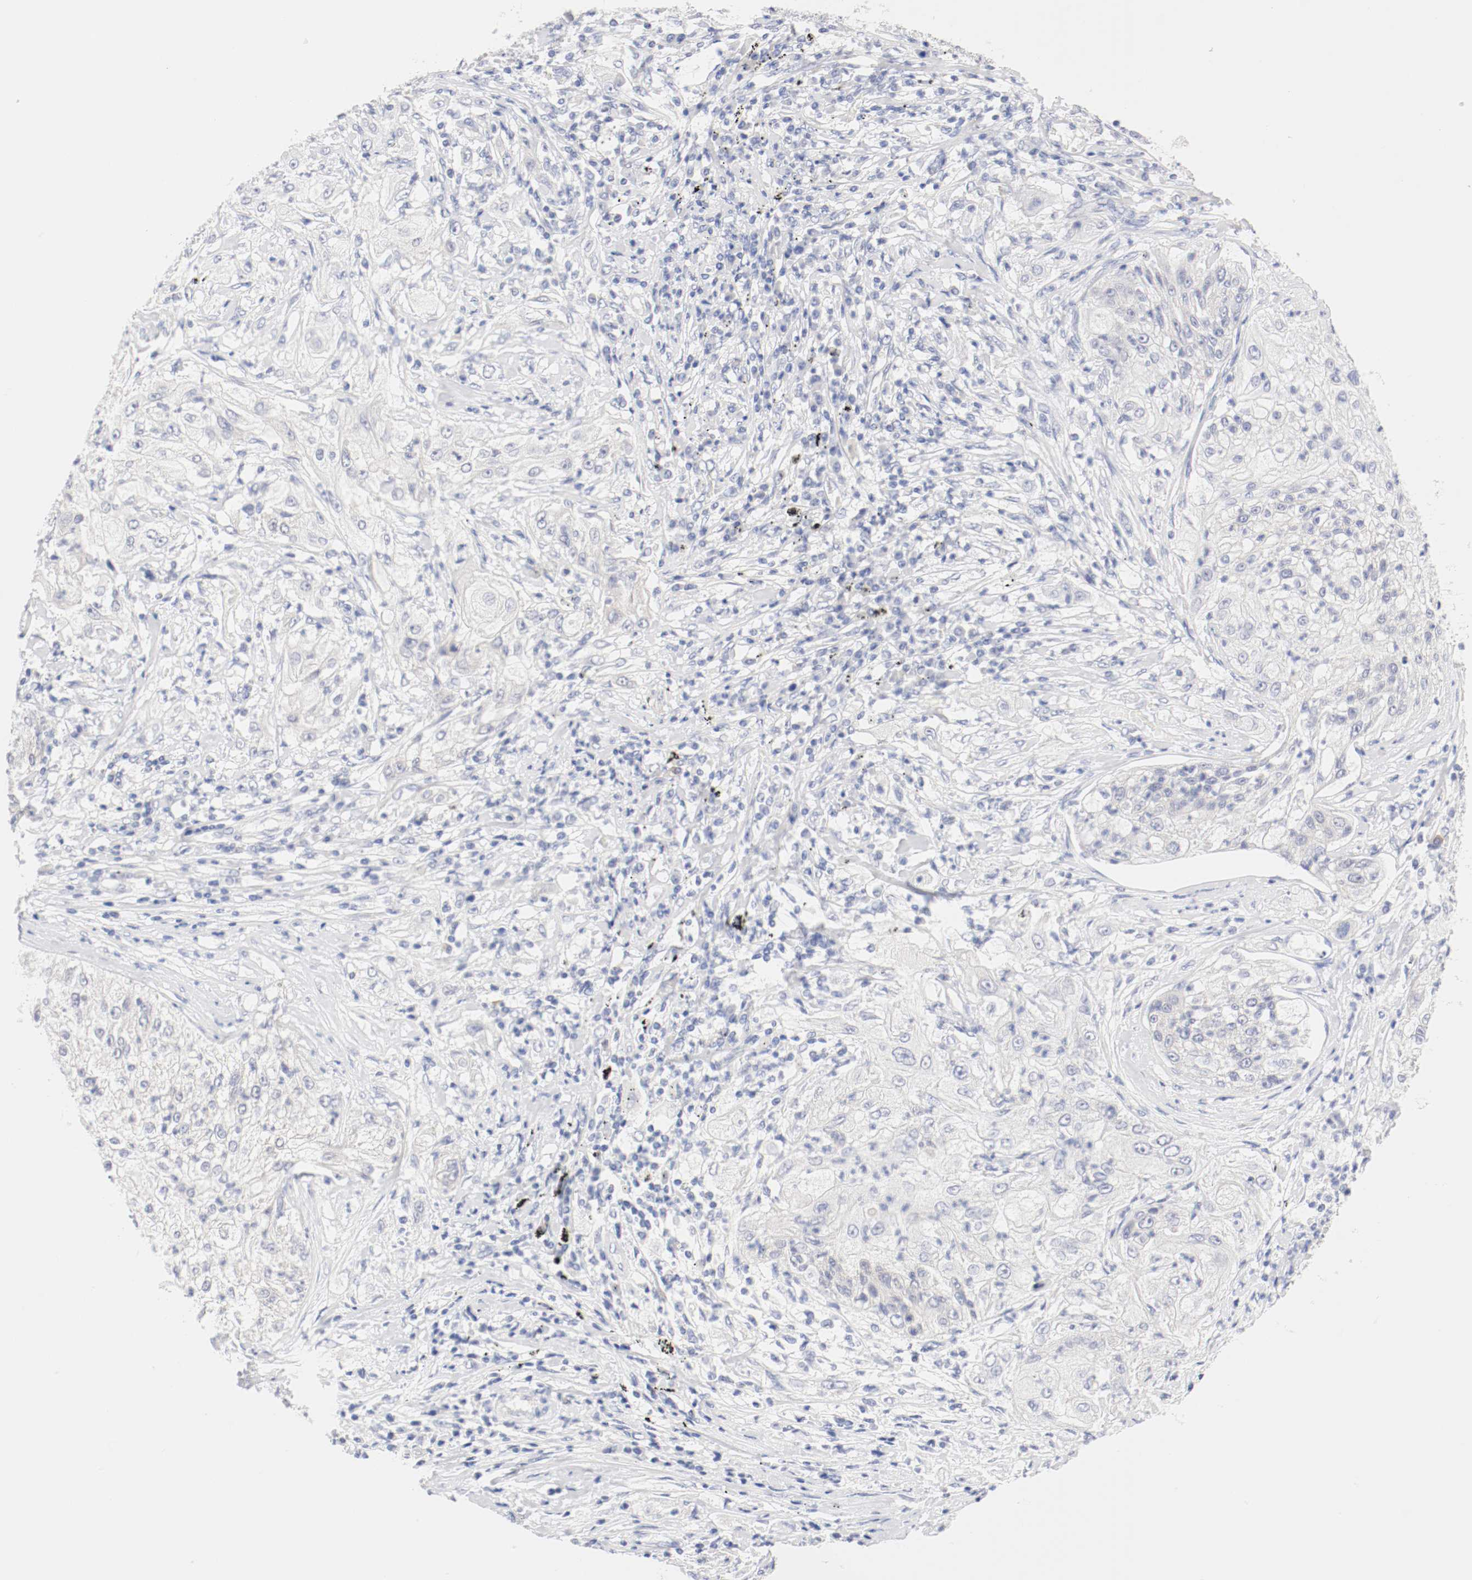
{"staining": {"intensity": "weak", "quantity": "<25%", "location": "cytoplasmic/membranous"}, "tissue": "lung cancer", "cell_type": "Tumor cells", "image_type": "cancer", "snomed": [{"axis": "morphology", "description": "Inflammation, NOS"}, {"axis": "morphology", "description": "Squamous cell carcinoma, NOS"}, {"axis": "topography", "description": "Lymph node"}, {"axis": "topography", "description": "Soft tissue"}, {"axis": "topography", "description": "Lung"}], "caption": "The photomicrograph demonstrates no staining of tumor cells in lung squamous cell carcinoma.", "gene": "HOMER1", "patient": {"sex": "male", "age": 66}}